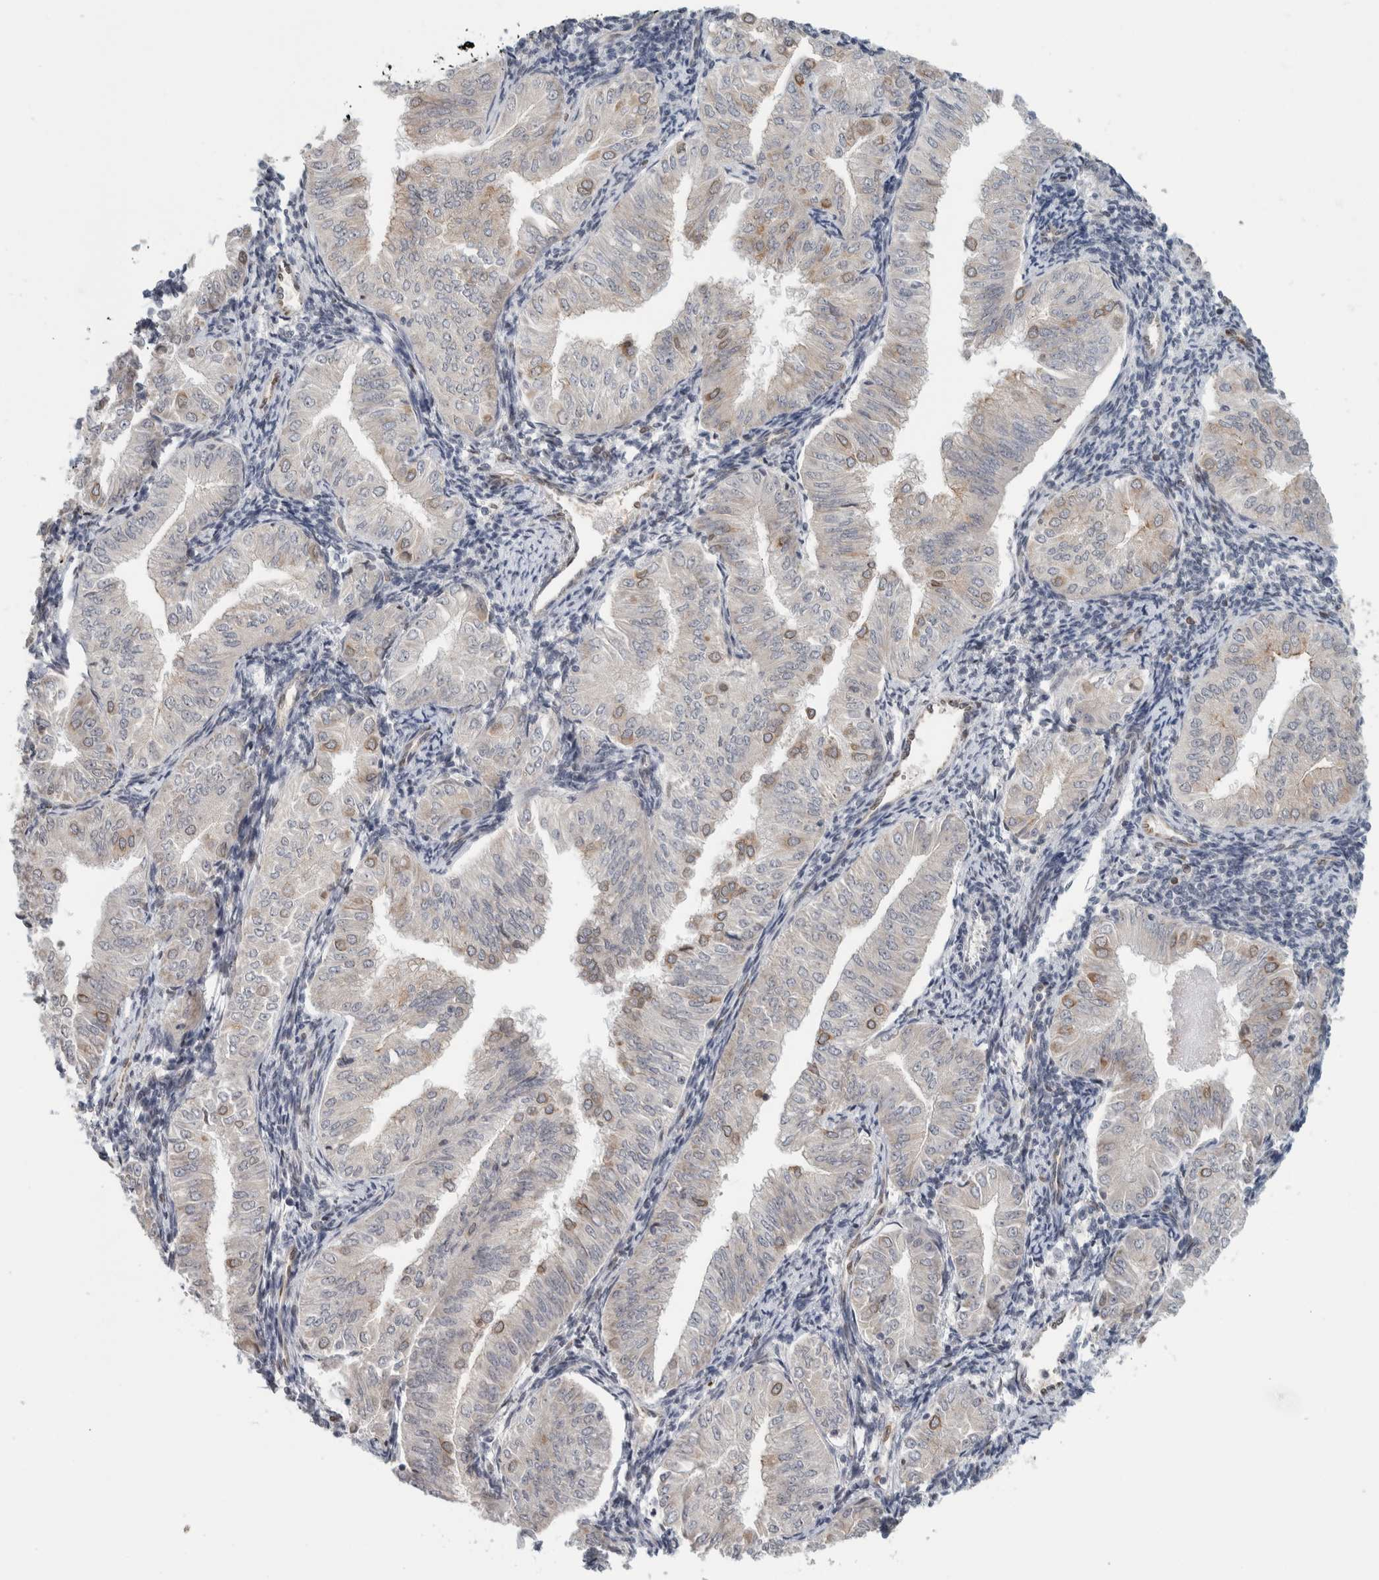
{"staining": {"intensity": "moderate", "quantity": "<25%", "location": "cytoplasmic/membranous,nuclear"}, "tissue": "endometrial cancer", "cell_type": "Tumor cells", "image_type": "cancer", "snomed": [{"axis": "morphology", "description": "Normal tissue, NOS"}, {"axis": "morphology", "description": "Adenocarcinoma, NOS"}, {"axis": "topography", "description": "Endometrium"}], "caption": "Tumor cells show low levels of moderate cytoplasmic/membranous and nuclear expression in approximately <25% of cells in endometrial adenocarcinoma.", "gene": "RBMX2", "patient": {"sex": "female", "age": 53}}